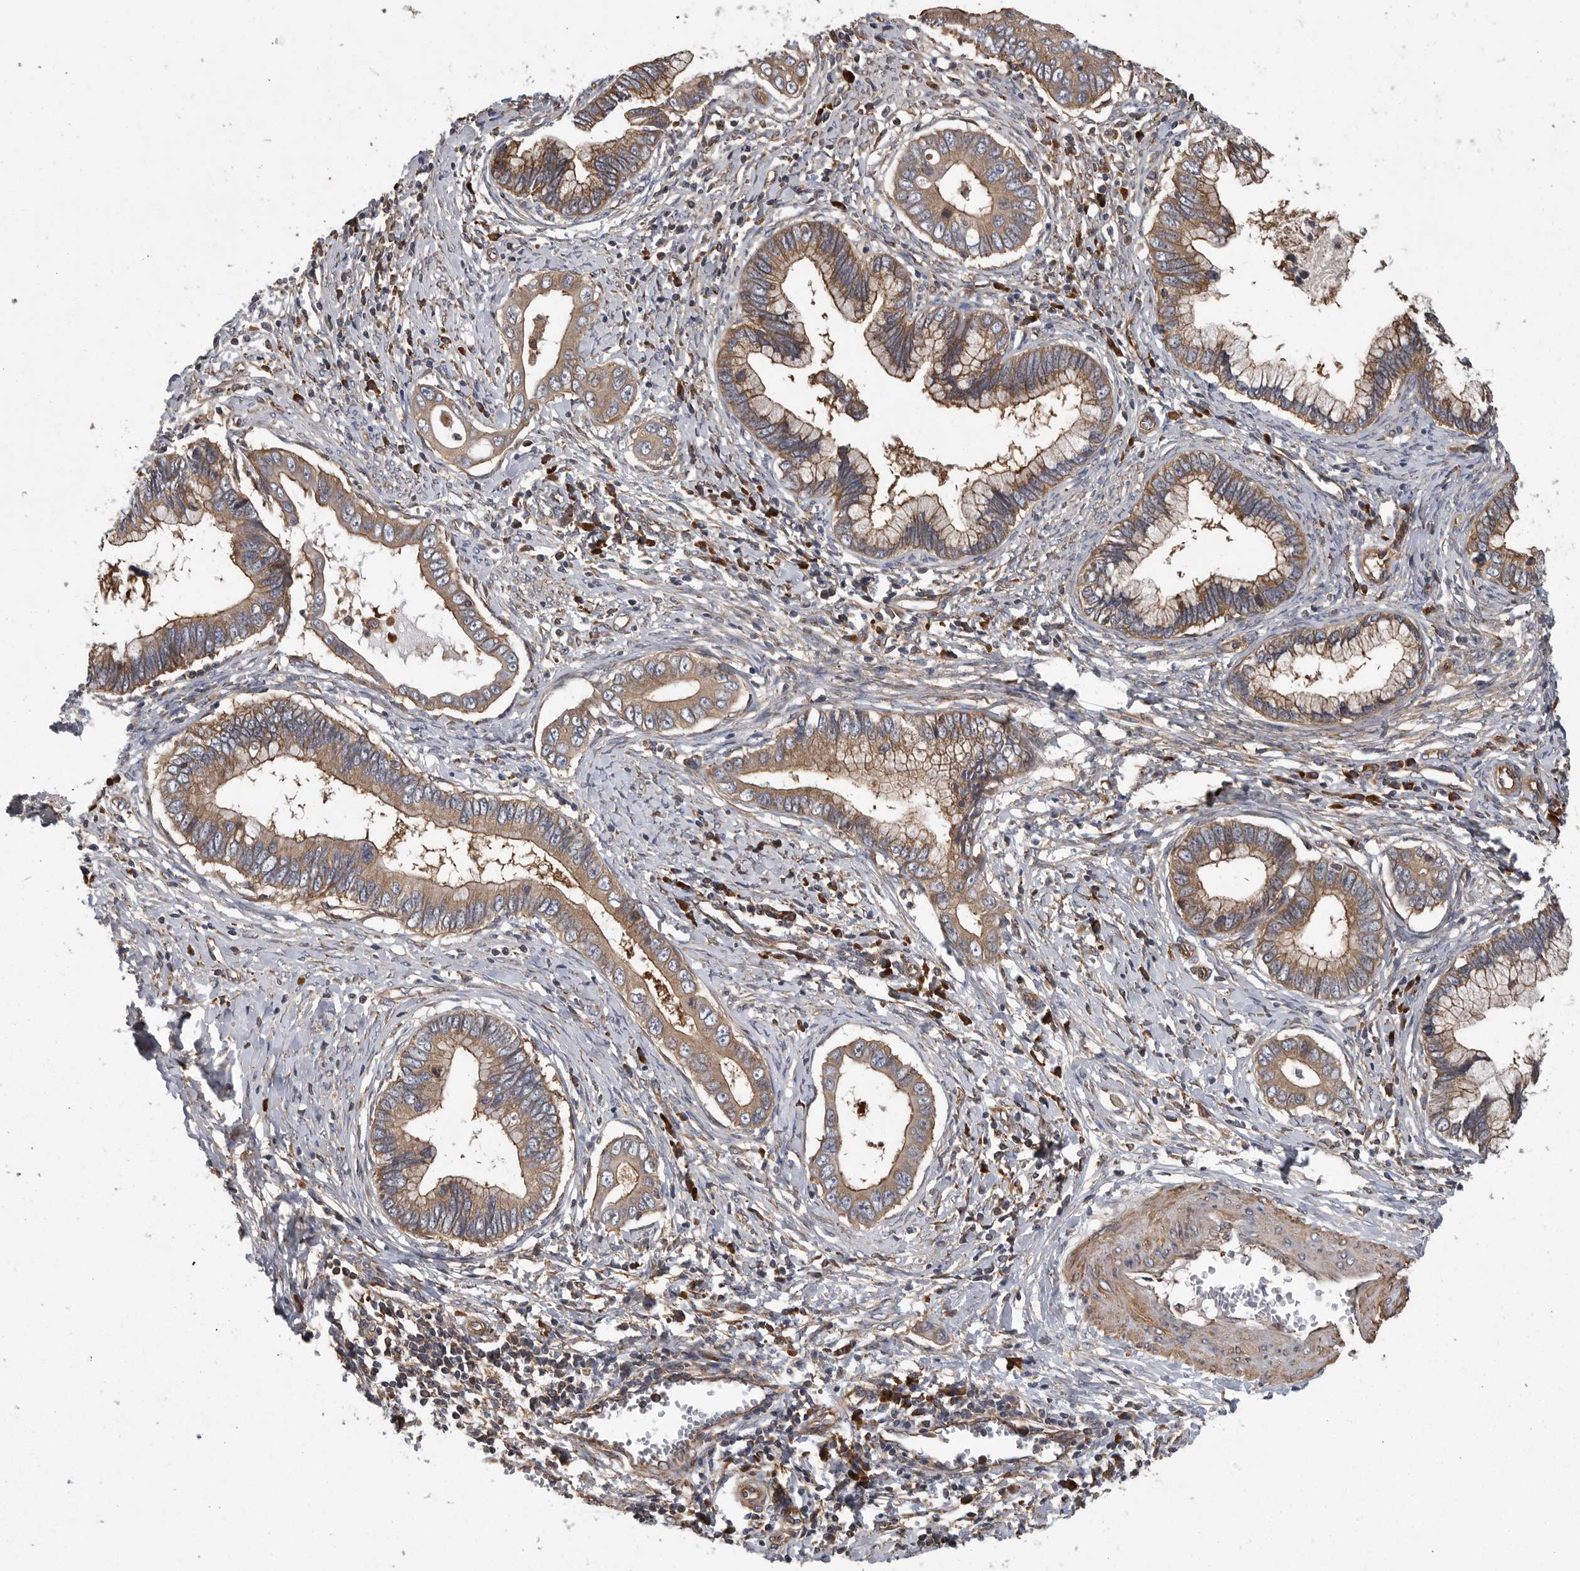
{"staining": {"intensity": "moderate", "quantity": ">75%", "location": "cytoplasmic/membranous"}, "tissue": "cervical cancer", "cell_type": "Tumor cells", "image_type": "cancer", "snomed": [{"axis": "morphology", "description": "Adenocarcinoma, NOS"}, {"axis": "topography", "description": "Cervix"}], "caption": "Brown immunohistochemical staining in human cervical cancer (adenocarcinoma) demonstrates moderate cytoplasmic/membranous positivity in approximately >75% of tumor cells. (brown staining indicates protein expression, while blue staining denotes nuclei).", "gene": "OXR1", "patient": {"sex": "female", "age": 44}}